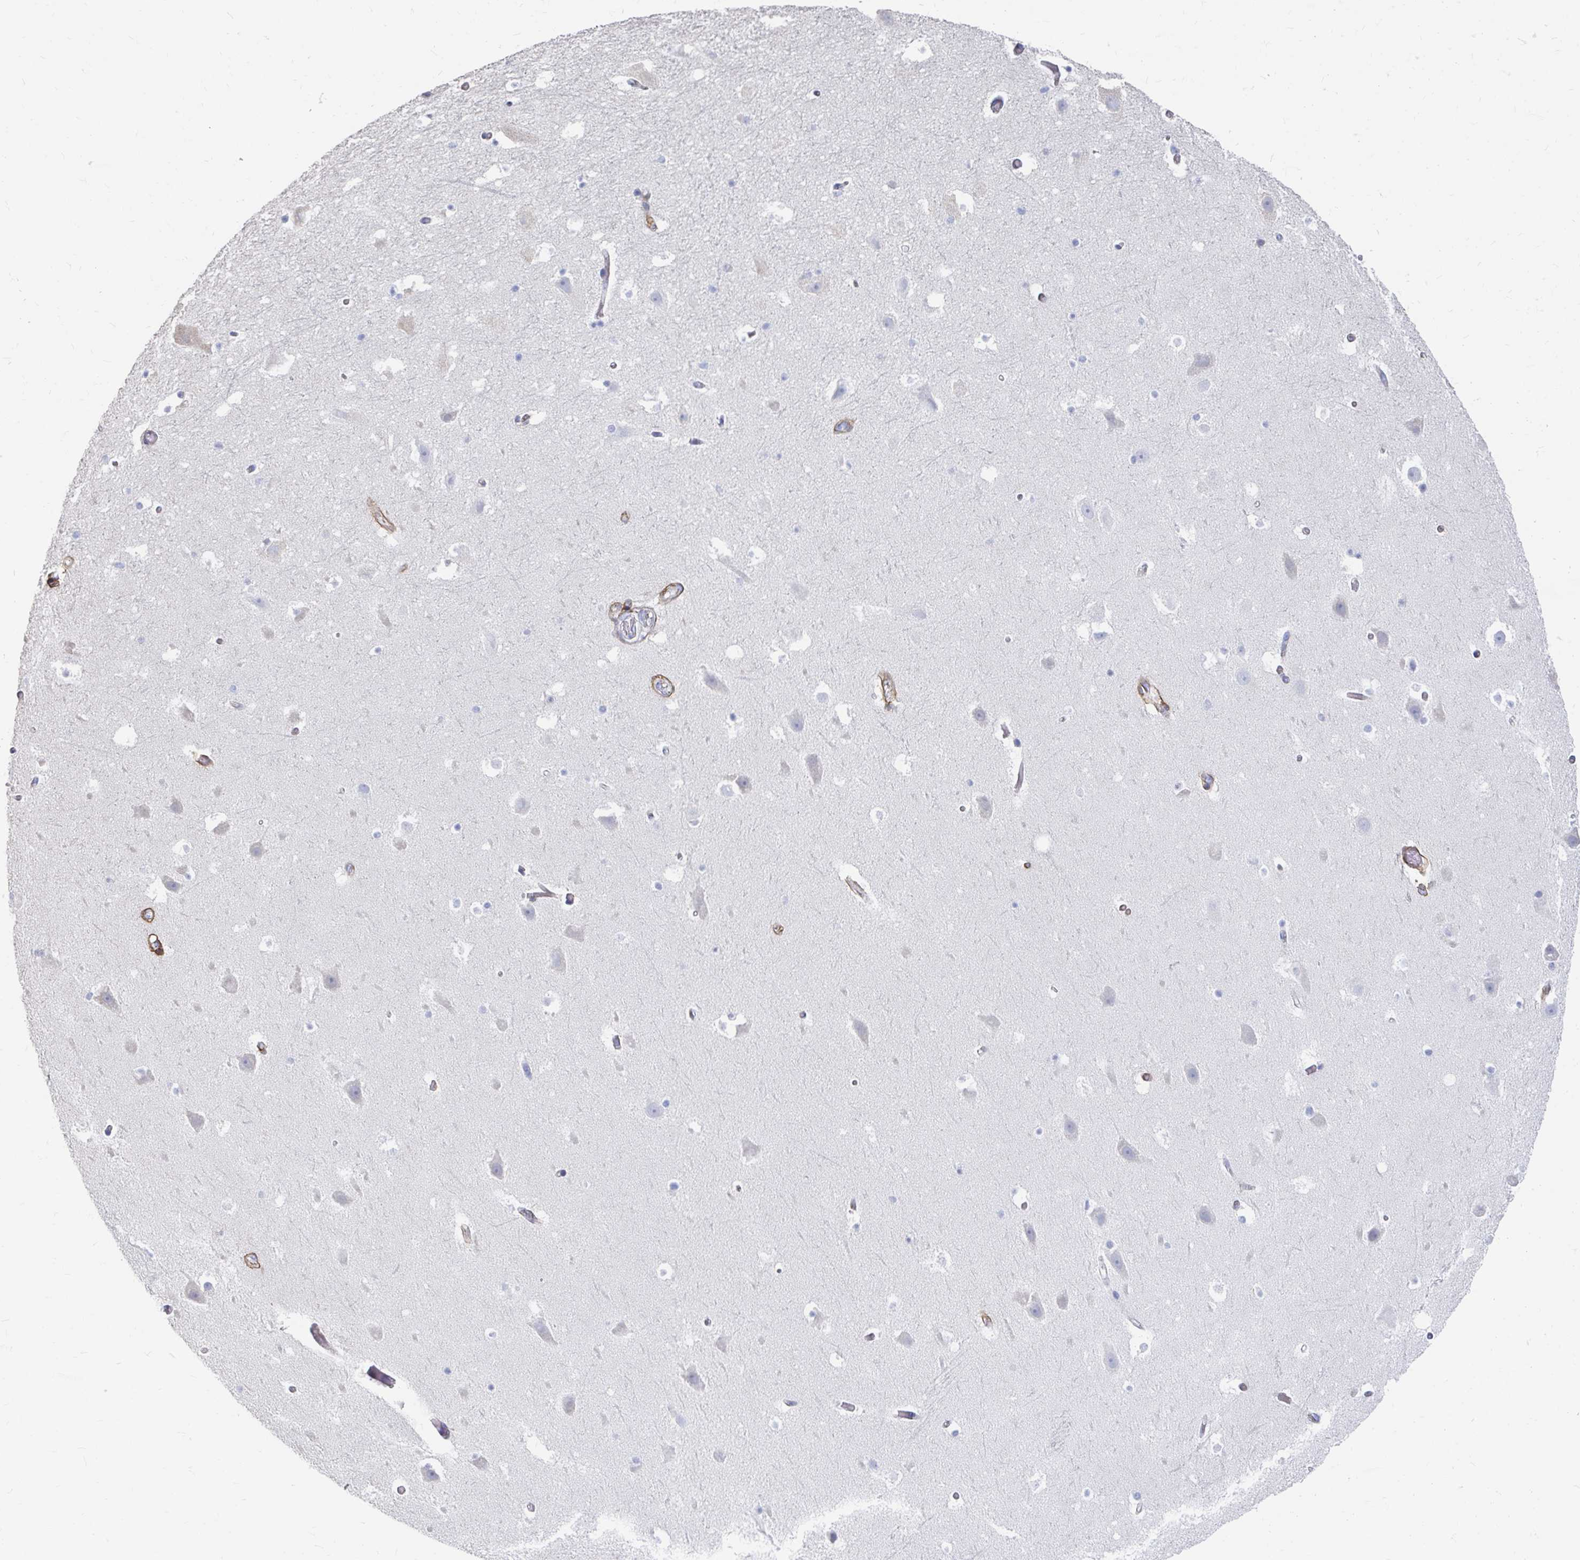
{"staining": {"intensity": "negative", "quantity": "none", "location": "none"}, "tissue": "hippocampus", "cell_type": "Glial cells", "image_type": "normal", "snomed": [{"axis": "morphology", "description": "Normal tissue, NOS"}, {"axis": "topography", "description": "Hippocampus"}], "caption": "Image shows no protein expression in glial cells of benign hippocampus.", "gene": "LAMC3", "patient": {"sex": "male", "age": 26}}